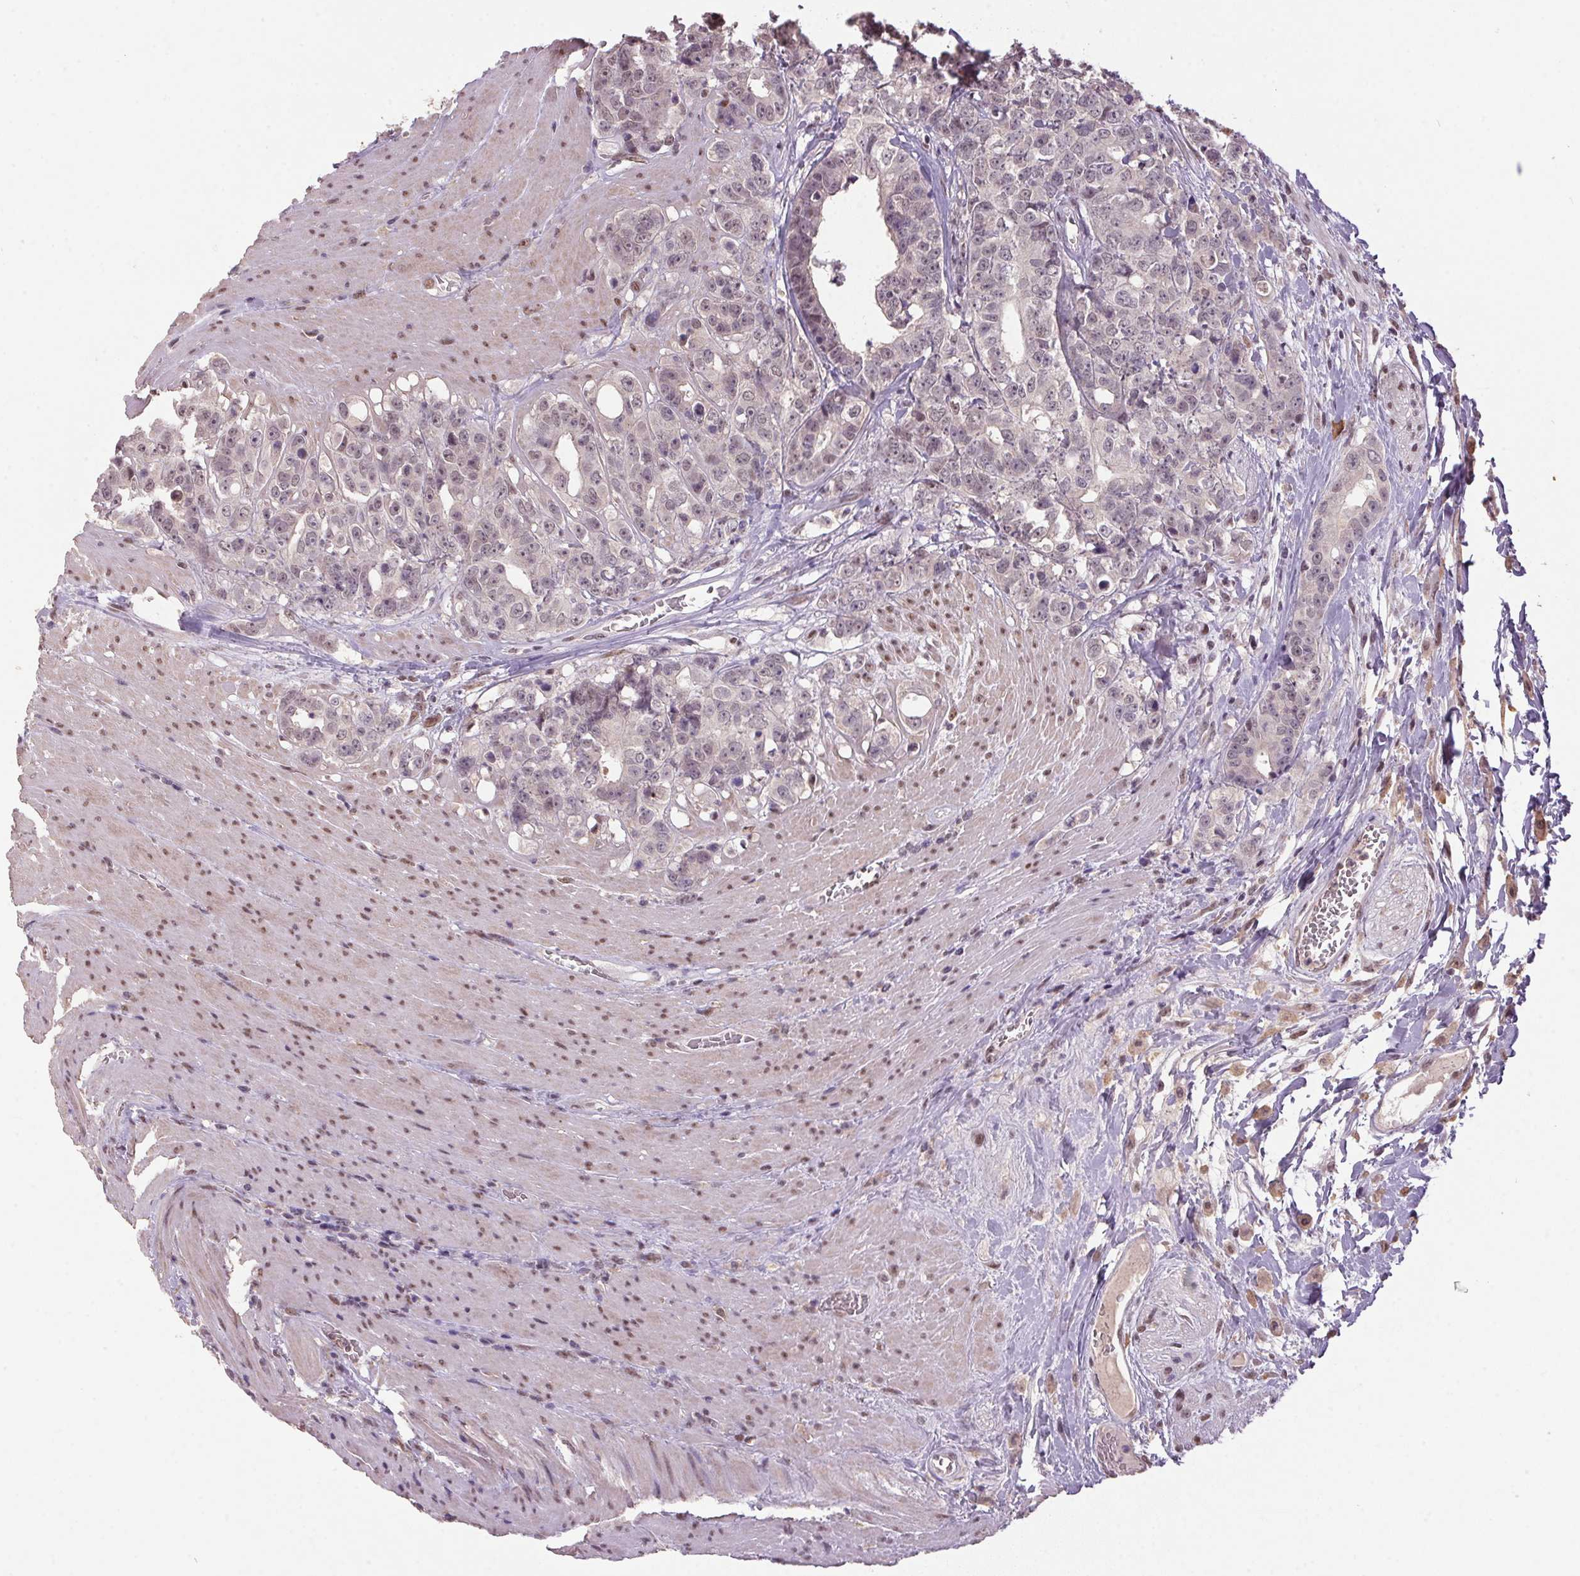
{"staining": {"intensity": "weak", "quantity": "25%-75%", "location": "nuclear"}, "tissue": "colorectal cancer", "cell_type": "Tumor cells", "image_type": "cancer", "snomed": [{"axis": "morphology", "description": "Adenocarcinoma, NOS"}, {"axis": "topography", "description": "Rectum"}], "caption": "The photomicrograph reveals staining of colorectal adenocarcinoma, revealing weak nuclear protein positivity (brown color) within tumor cells. The protein of interest is shown in brown color, while the nuclei are stained blue.", "gene": "ZBTB4", "patient": {"sex": "female", "age": 62}}